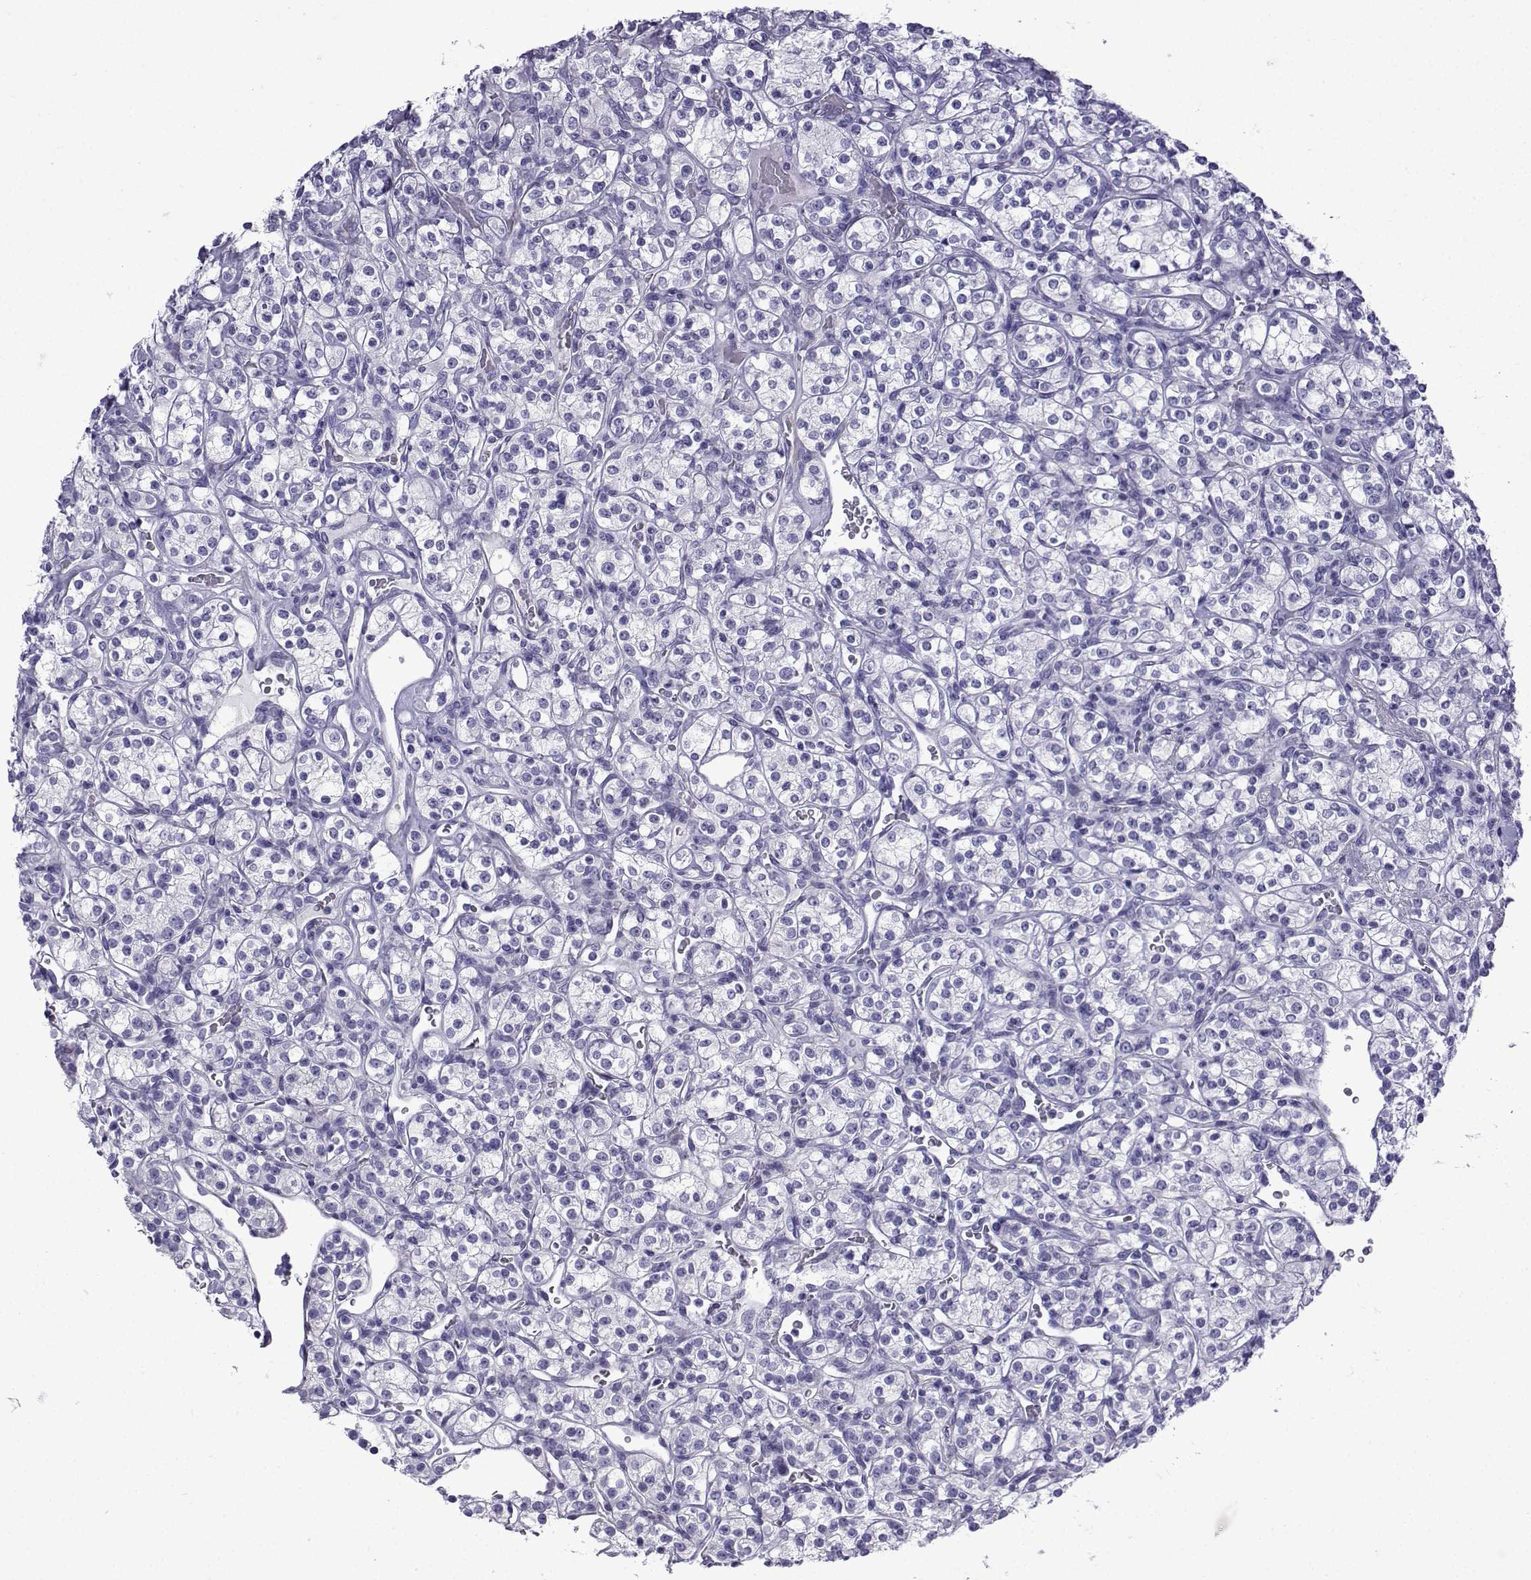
{"staining": {"intensity": "negative", "quantity": "none", "location": "none"}, "tissue": "renal cancer", "cell_type": "Tumor cells", "image_type": "cancer", "snomed": [{"axis": "morphology", "description": "Adenocarcinoma, NOS"}, {"axis": "topography", "description": "Kidney"}], "caption": "There is no significant positivity in tumor cells of renal cancer.", "gene": "KCNF1", "patient": {"sex": "male", "age": 77}}